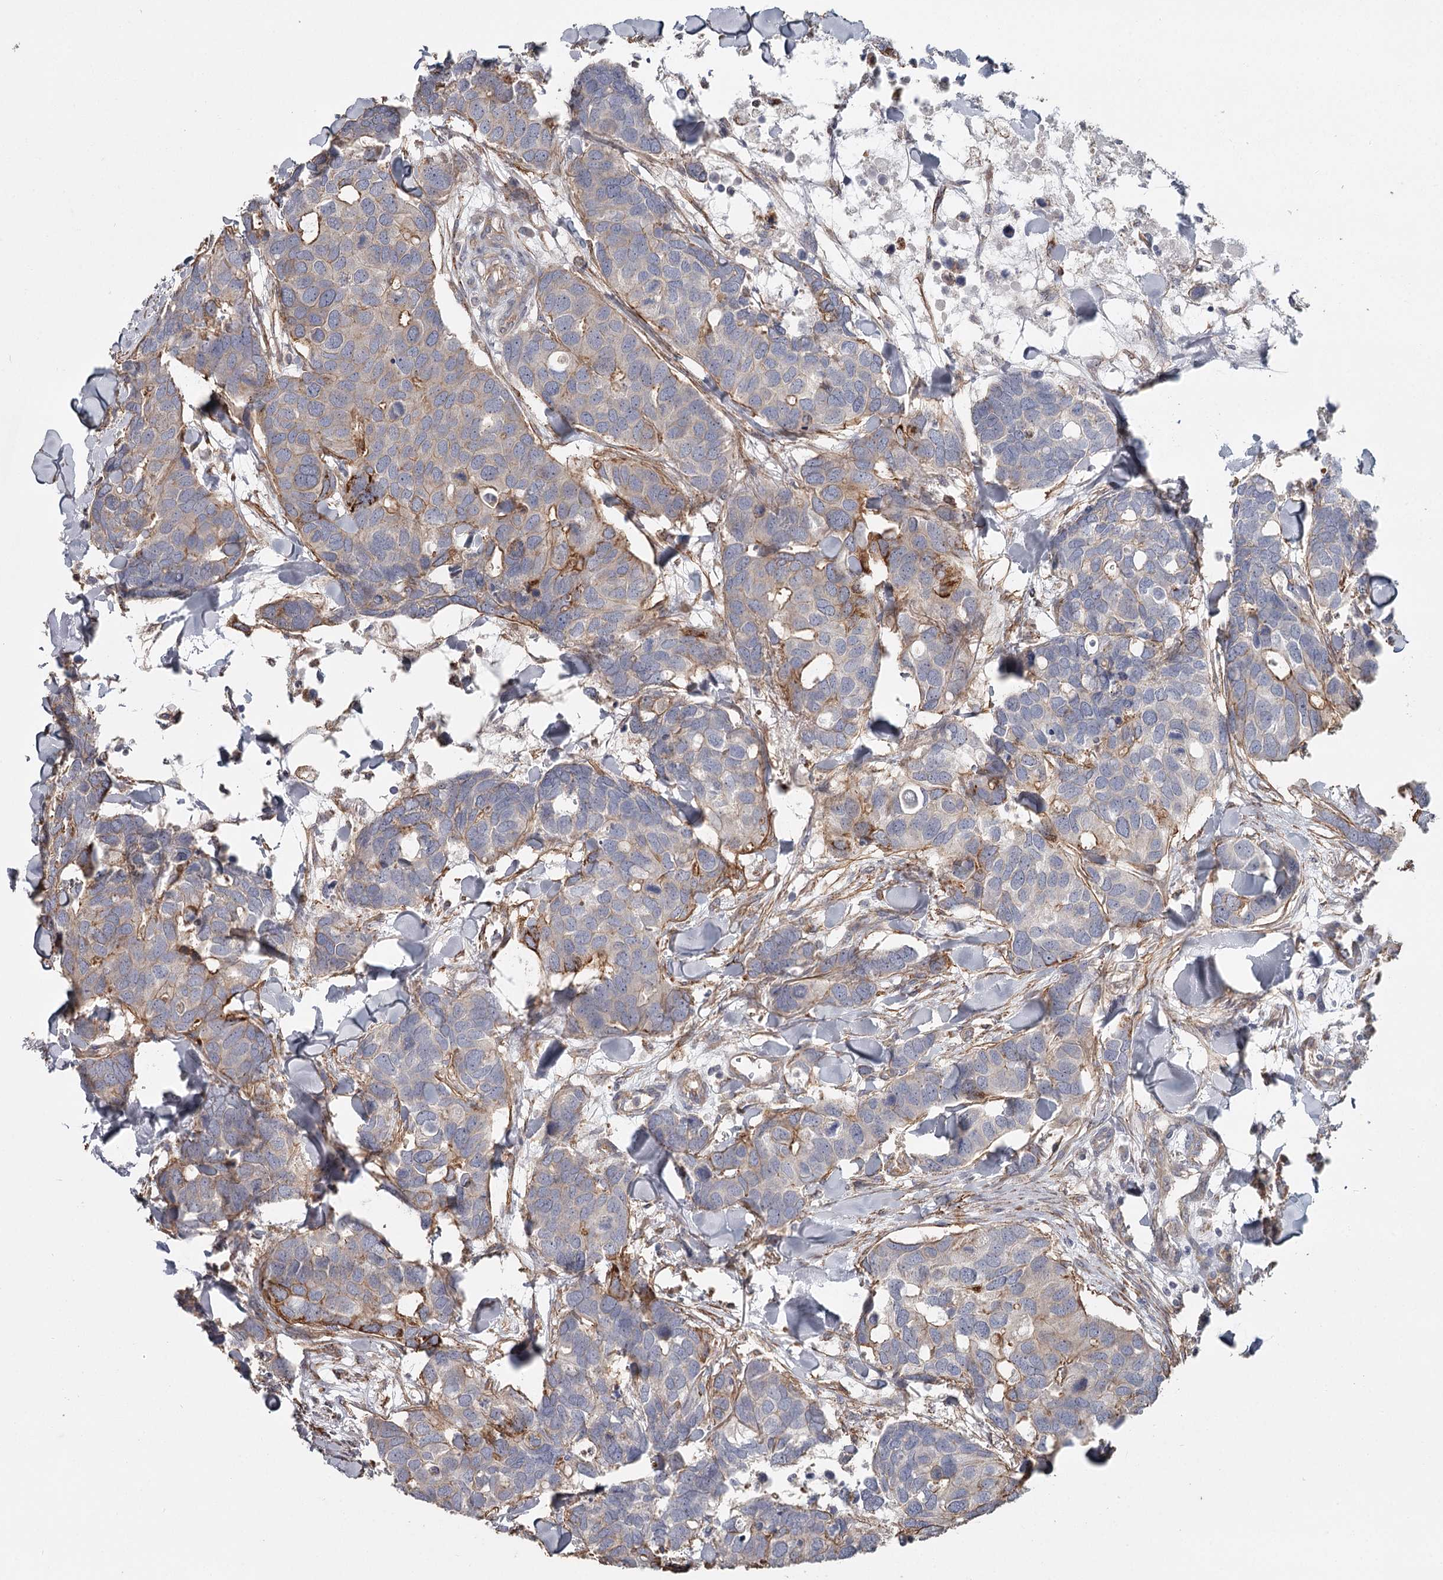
{"staining": {"intensity": "weak", "quantity": "25%-75%", "location": "cytoplasmic/membranous"}, "tissue": "breast cancer", "cell_type": "Tumor cells", "image_type": "cancer", "snomed": [{"axis": "morphology", "description": "Duct carcinoma"}, {"axis": "topography", "description": "Breast"}], "caption": "Protein analysis of breast cancer tissue displays weak cytoplasmic/membranous expression in about 25%-75% of tumor cells.", "gene": "DHRS9", "patient": {"sex": "female", "age": 83}}